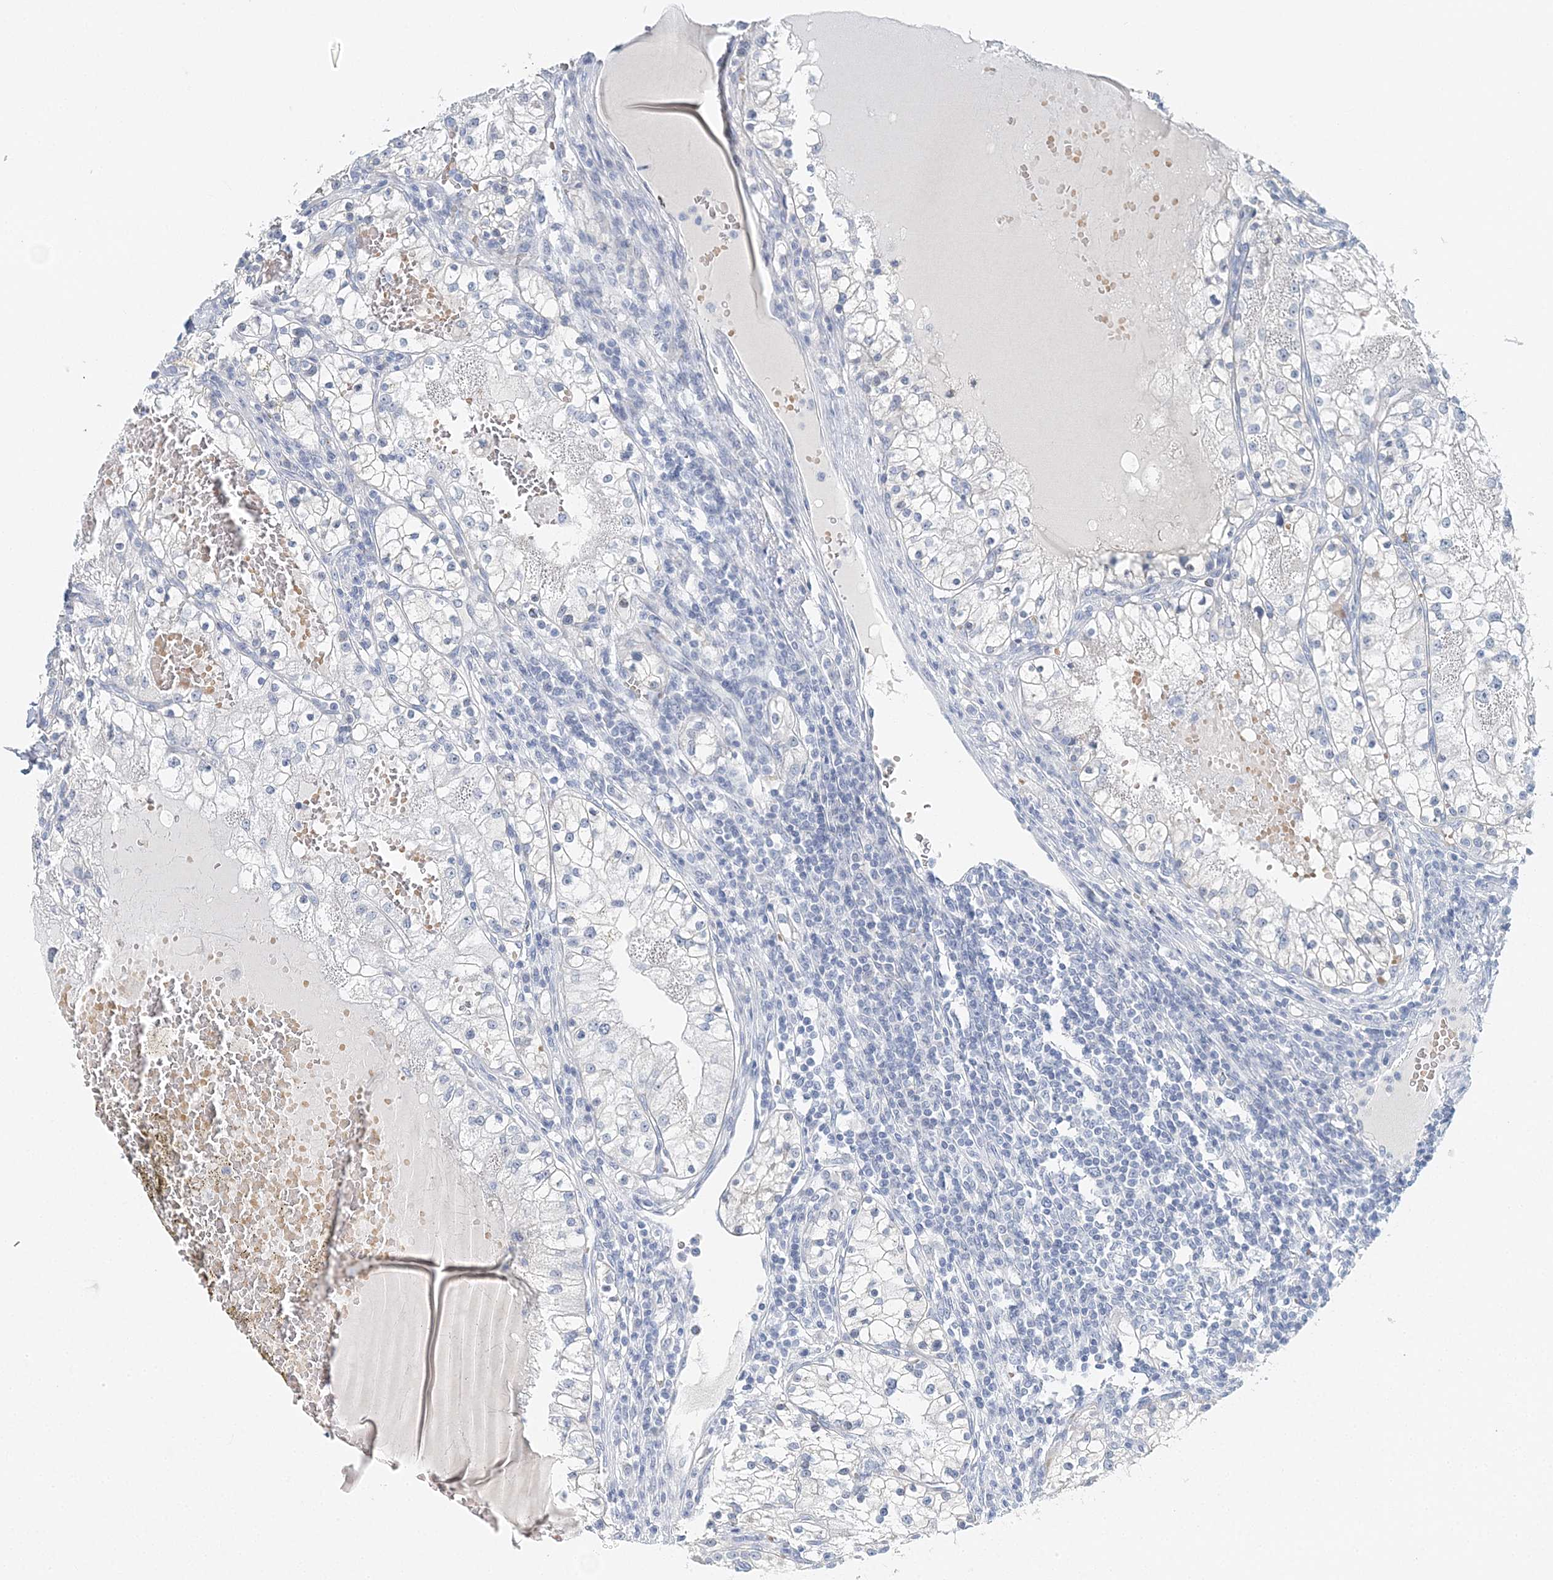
{"staining": {"intensity": "negative", "quantity": "none", "location": "none"}, "tissue": "renal cancer", "cell_type": "Tumor cells", "image_type": "cancer", "snomed": [{"axis": "morphology", "description": "Normal tissue, NOS"}, {"axis": "morphology", "description": "Adenocarcinoma, NOS"}, {"axis": "topography", "description": "Kidney"}], "caption": "Immunohistochemical staining of human renal cancer (adenocarcinoma) exhibits no significant expression in tumor cells.", "gene": "VILL", "patient": {"sex": "male", "age": 68}}